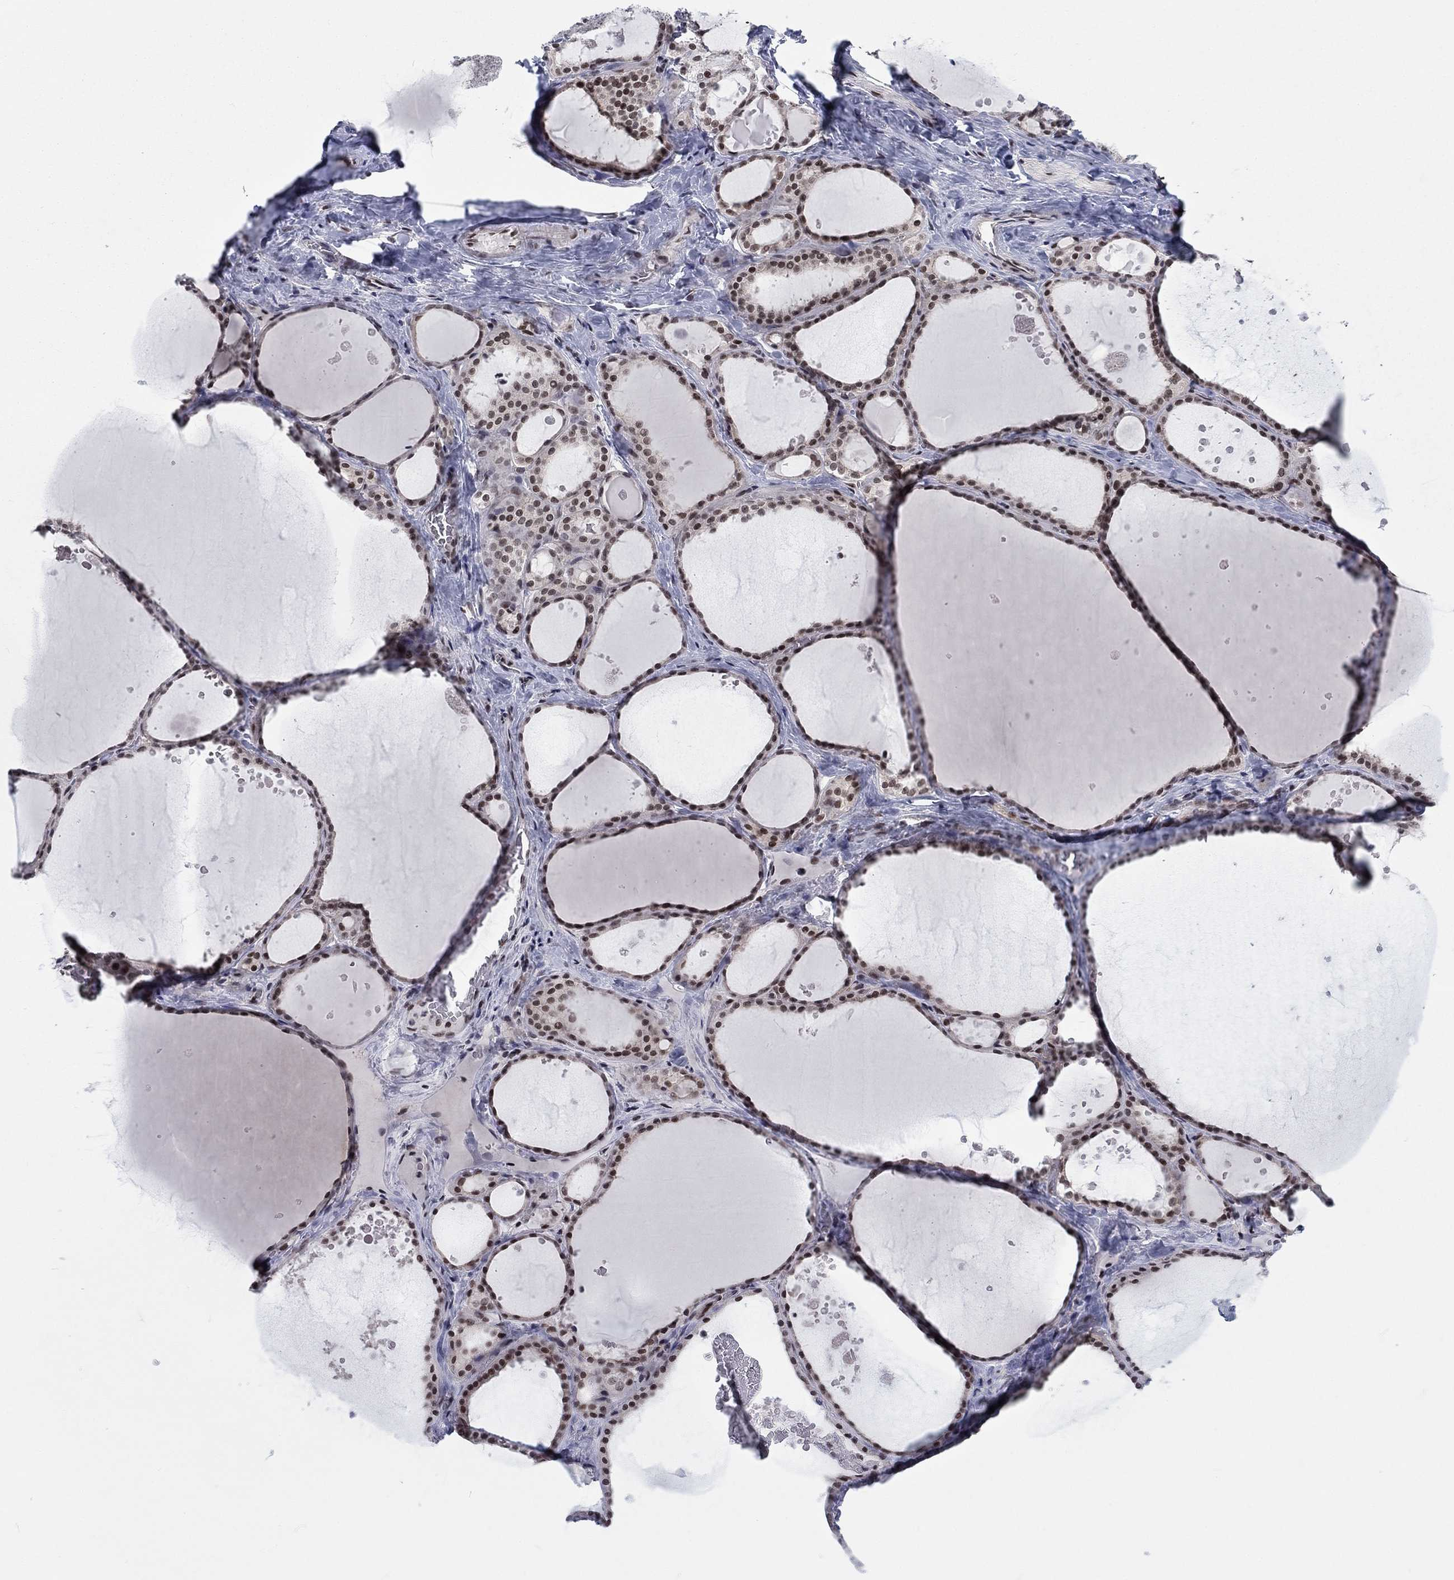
{"staining": {"intensity": "moderate", "quantity": ">75%", "location": "nuclear"}, "tissue": "thyroid gland", "cell_type": "Glandular cells", "image_type": "normal", "snomed": [{"axis": "morphology", "description": "Normal tissue, NOS"}, {"axis": "topography", "description": "Thyroid gland"}], "caption": "Thyroid gland stained with DAB (3,3'-diaminobenzidine) immunohistochemistry displays medium levels of moderate nuclear positivity in approximately >75% of glandular cells. (Brightfield microscopy of DAB IHC at high magnification).", "gene": "FYTTD1", "patient": {"sex": "male", "age": 63}}